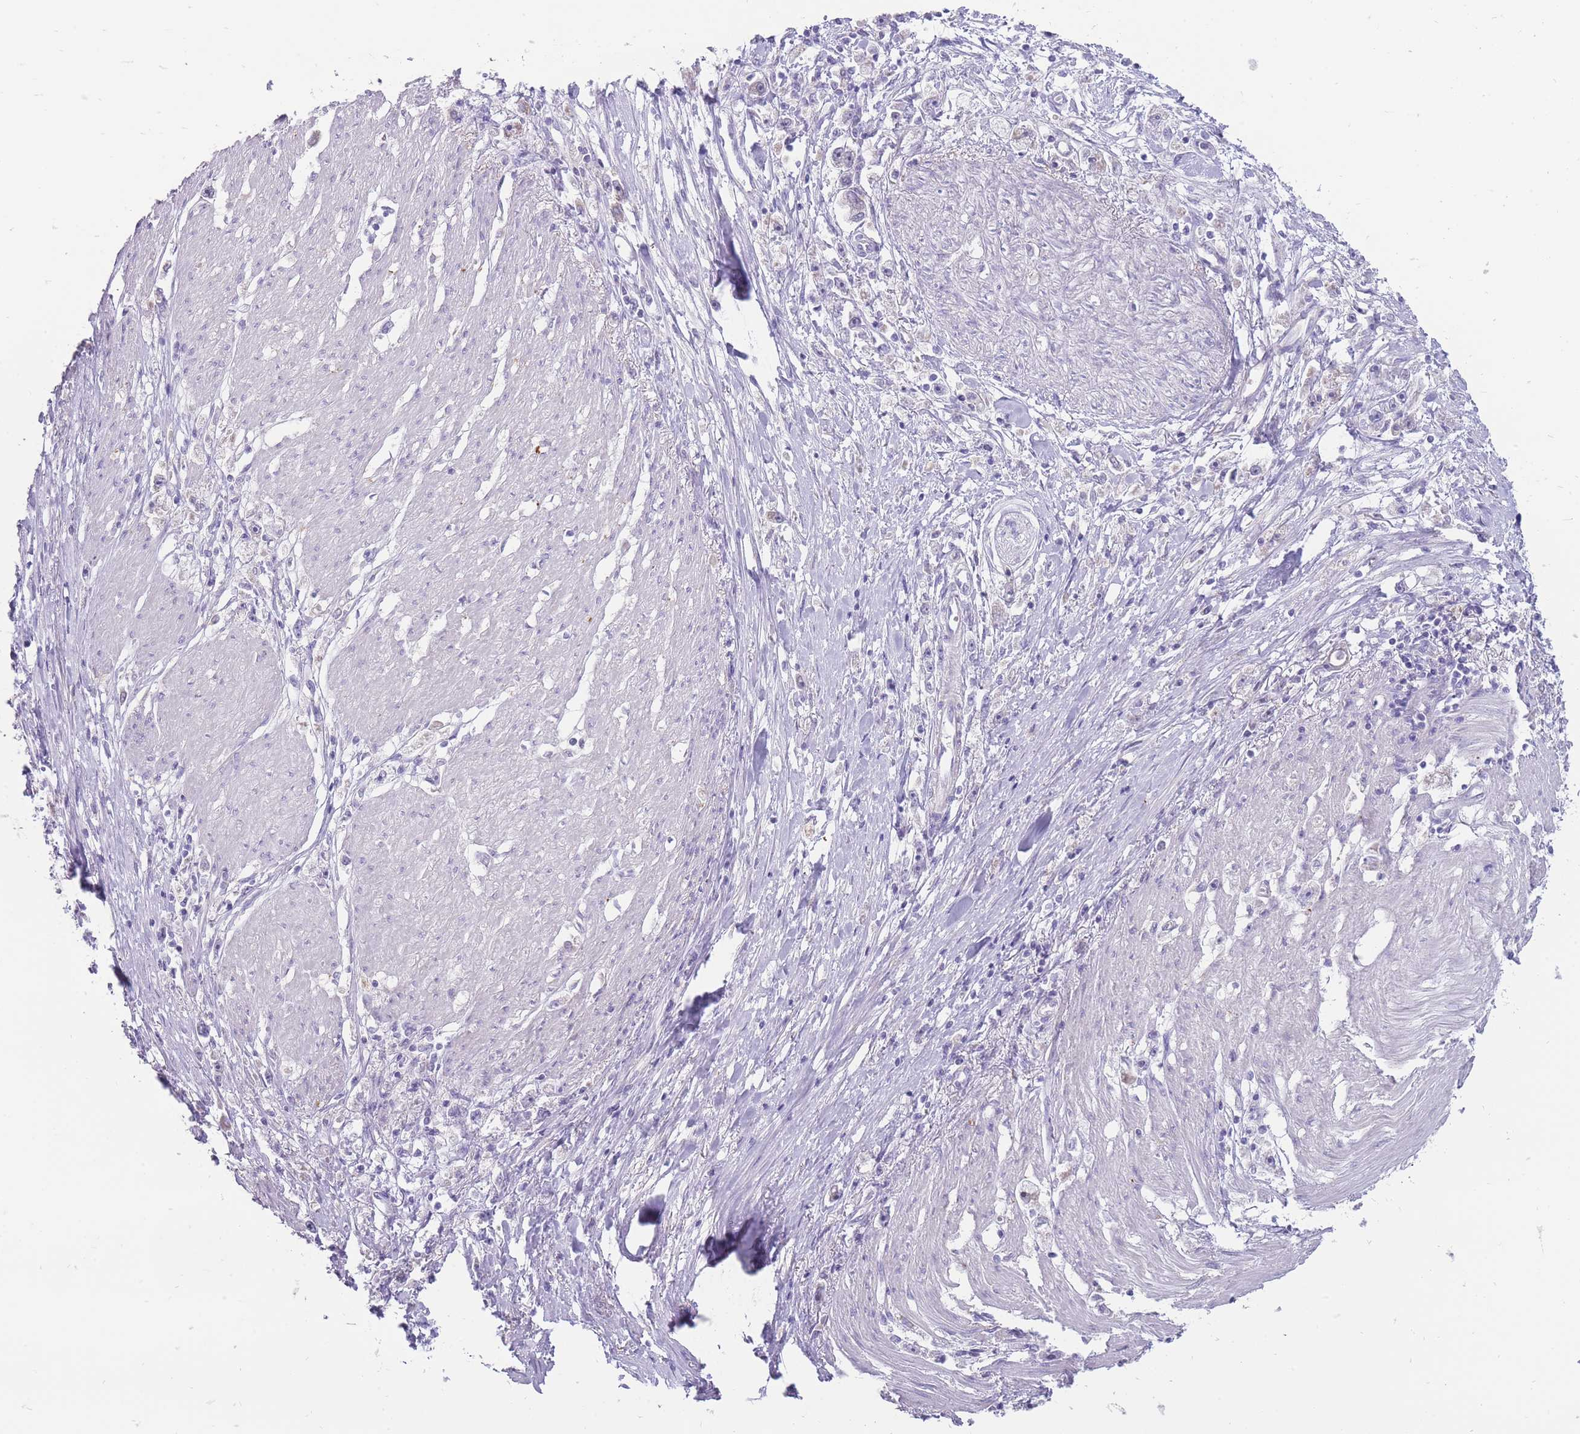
{"staining": {"intensity": "negative", "quantity": "none", "location": "none"}, "tissue": "stomach cancer", "cell_type": "Tumor cells", "image_type": "cancer", "snomed": [{"axis": "morphology", "description": "Adenocarcinoma, NOS"}, {"axis": "topography", "description": "Stomach"}], "caption": "Photomicrograph shows no protein staining in tumor cells of stomach cancer tissue.", "gene": "ERICH4", "patient": {"sex": "female", "age": 59}}